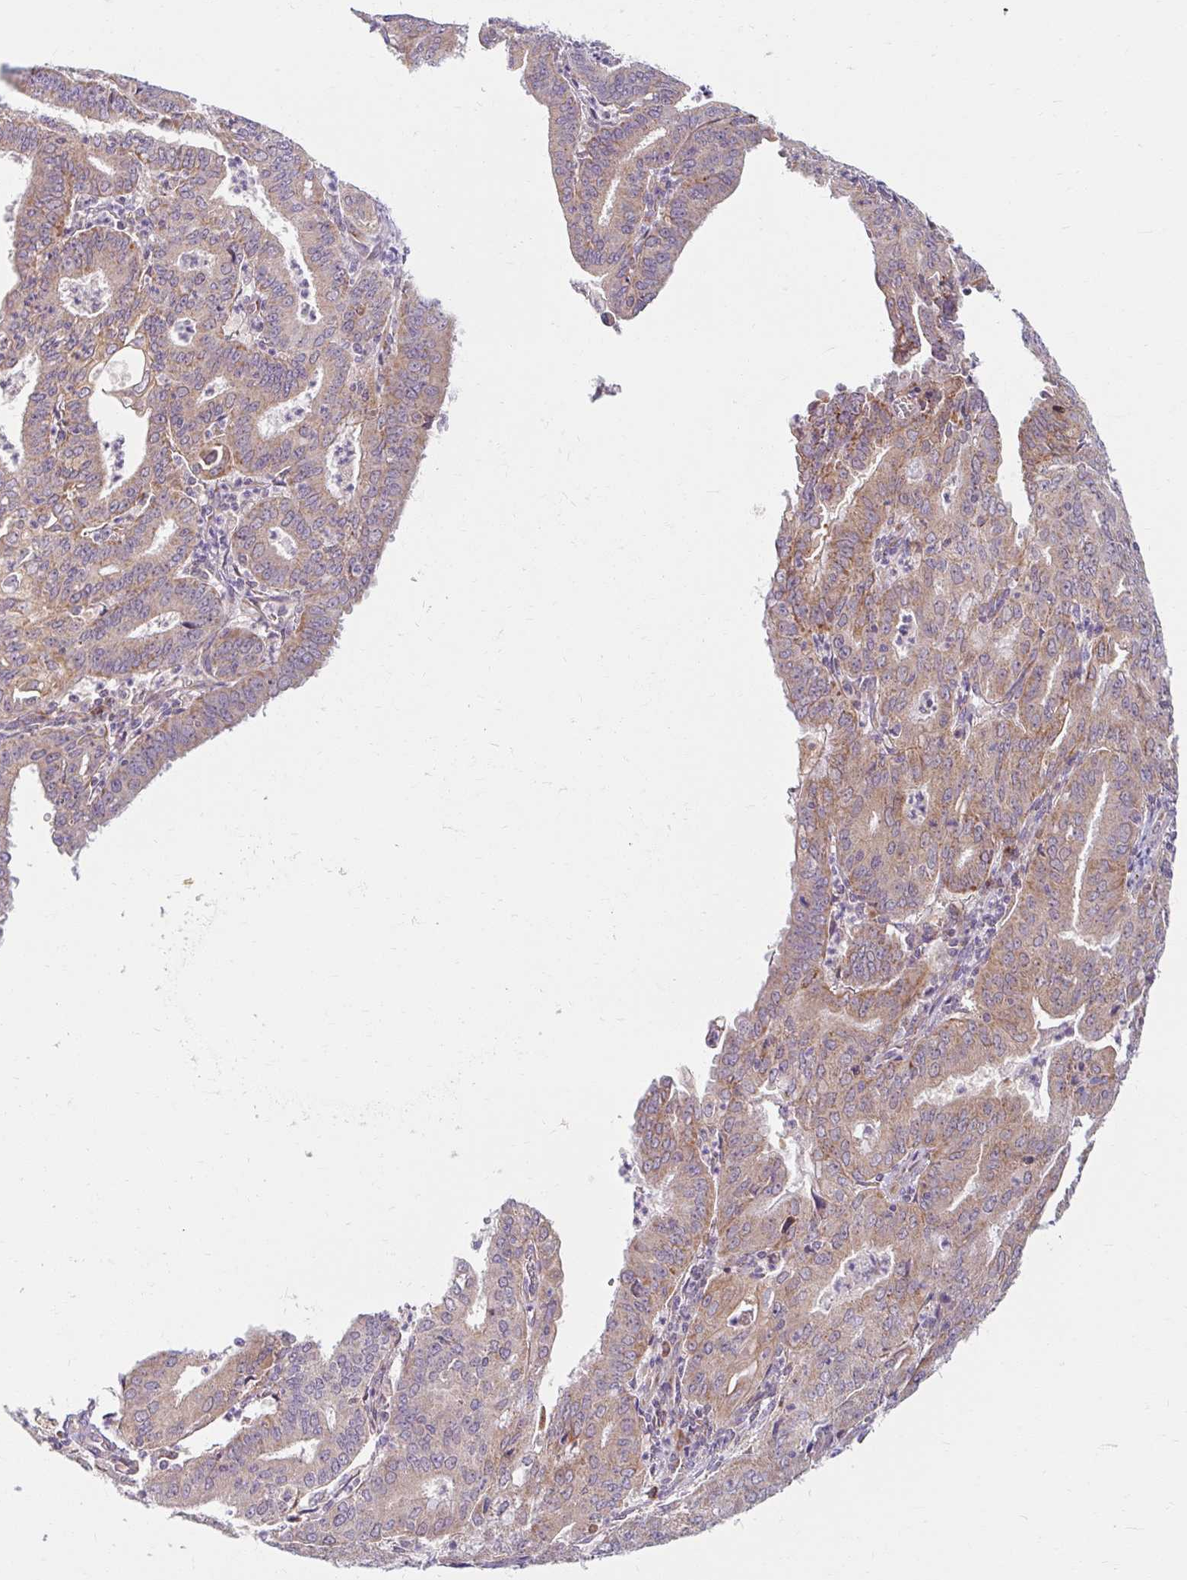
{"staining": {"intensity": "moderate", "quantity": ">75%", "location": "cytoplasmic/membranous"}, "tissue": "cervical cancer", "cell_type": "Tumor cells", "image_type": "cancer", "snomed": [{"axis": "morphology", "description": "Adenocarcinoma, NOS"}, {"axis": "topography", "description": "Cervix"}], "caption": "Human cervical cancer stained with a brown dye shows moderate cytoplasmic/membranous positive expression in about >75% of tumor cells.", "gene": "SKP2", "patient": {"sex": "female", "age": 56}}